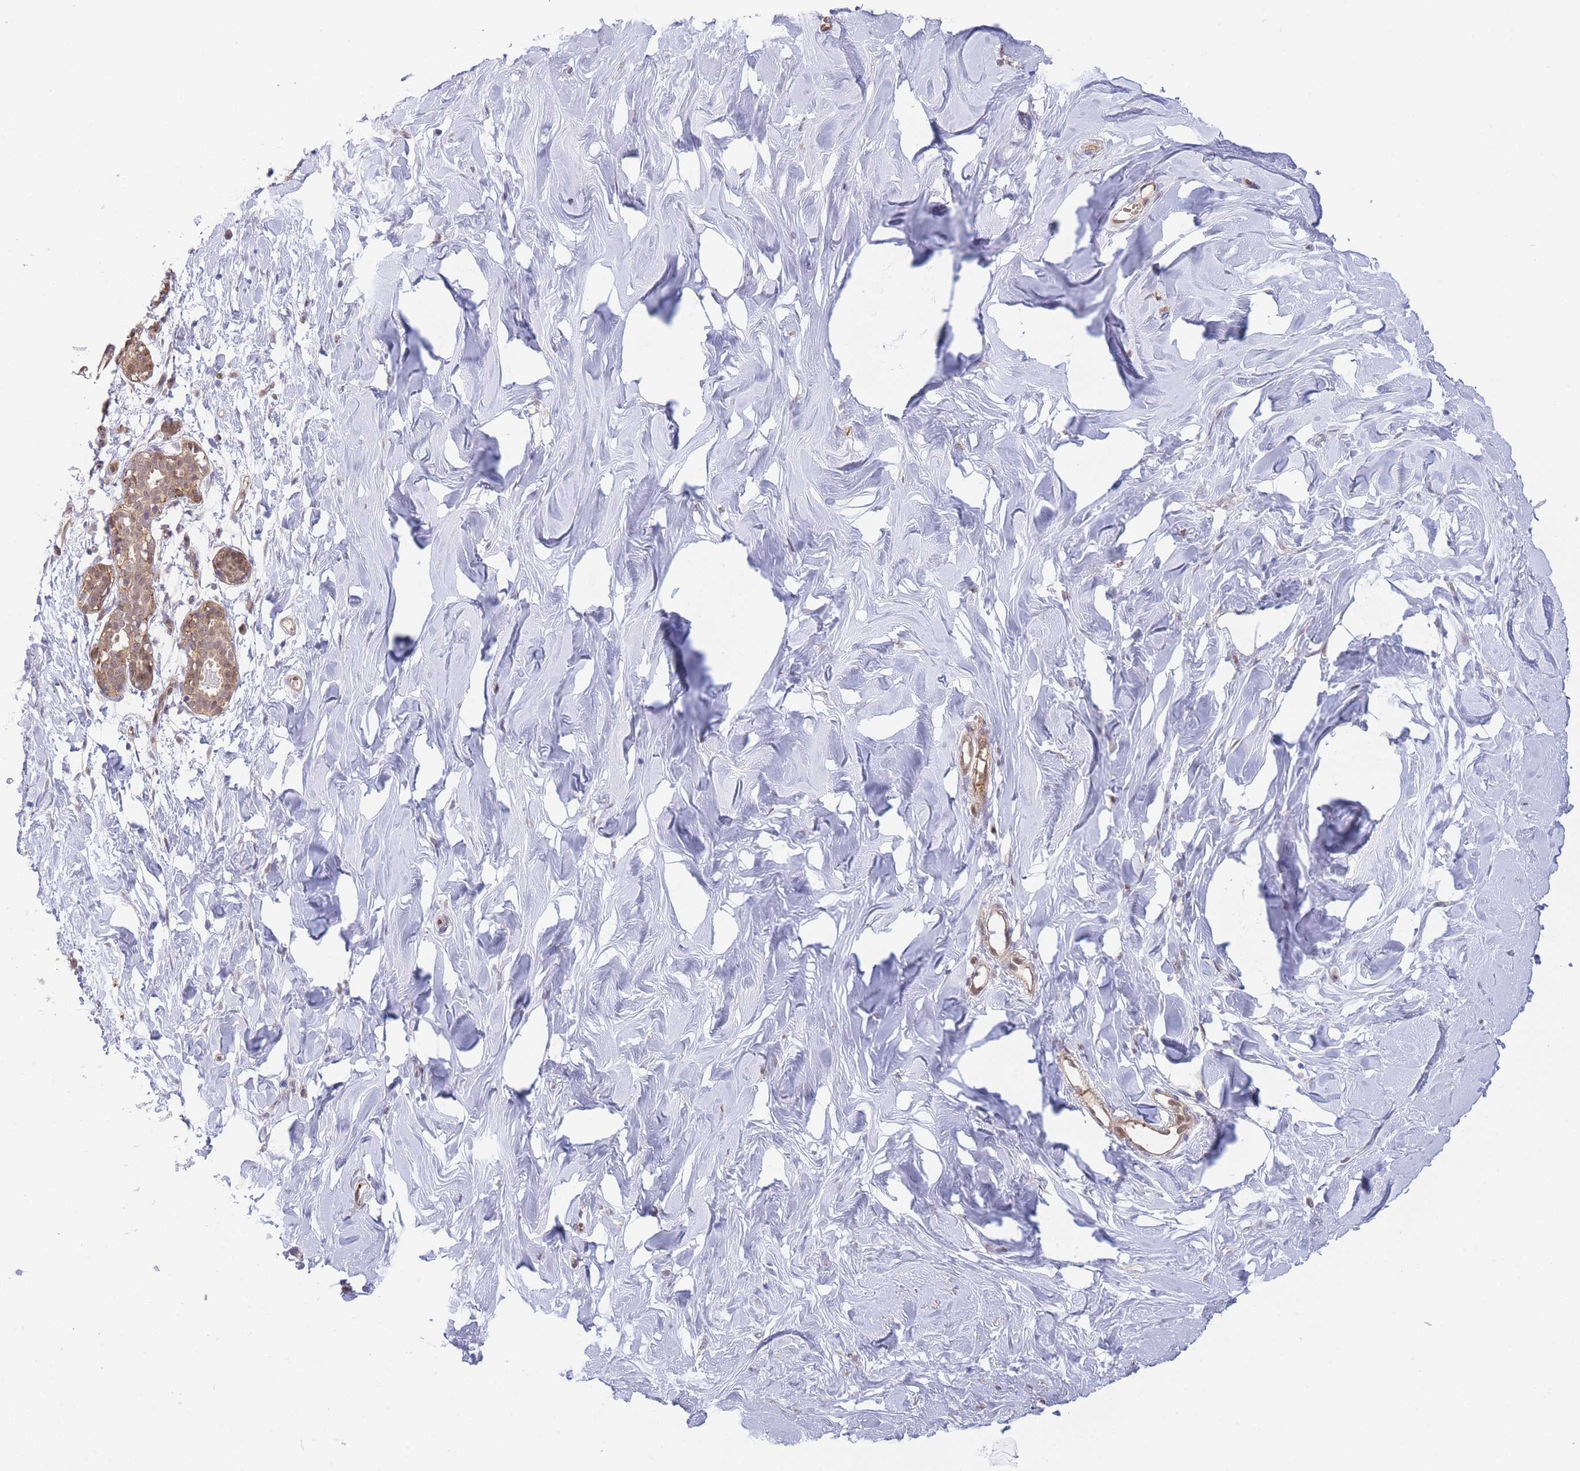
{"staining": {"intensity": "negative", "quantity": "none", "location": "none"}, "tissue": "breast", "cell_type": "Adipocytes", "image_type": "normal", "snomed": [{"axis": "morphology", "description": "Normal tissue, NOS"}, {"axis": "topography", "description": "Breast"}], "caption": "DAB (3,3'-diaminobenzidine) immunohistochemical staining of benign breast exhibits no significant positivity in adipocytes.", "gene": "NSFL1C", "patient": {"sex": "female", "age": 27}}